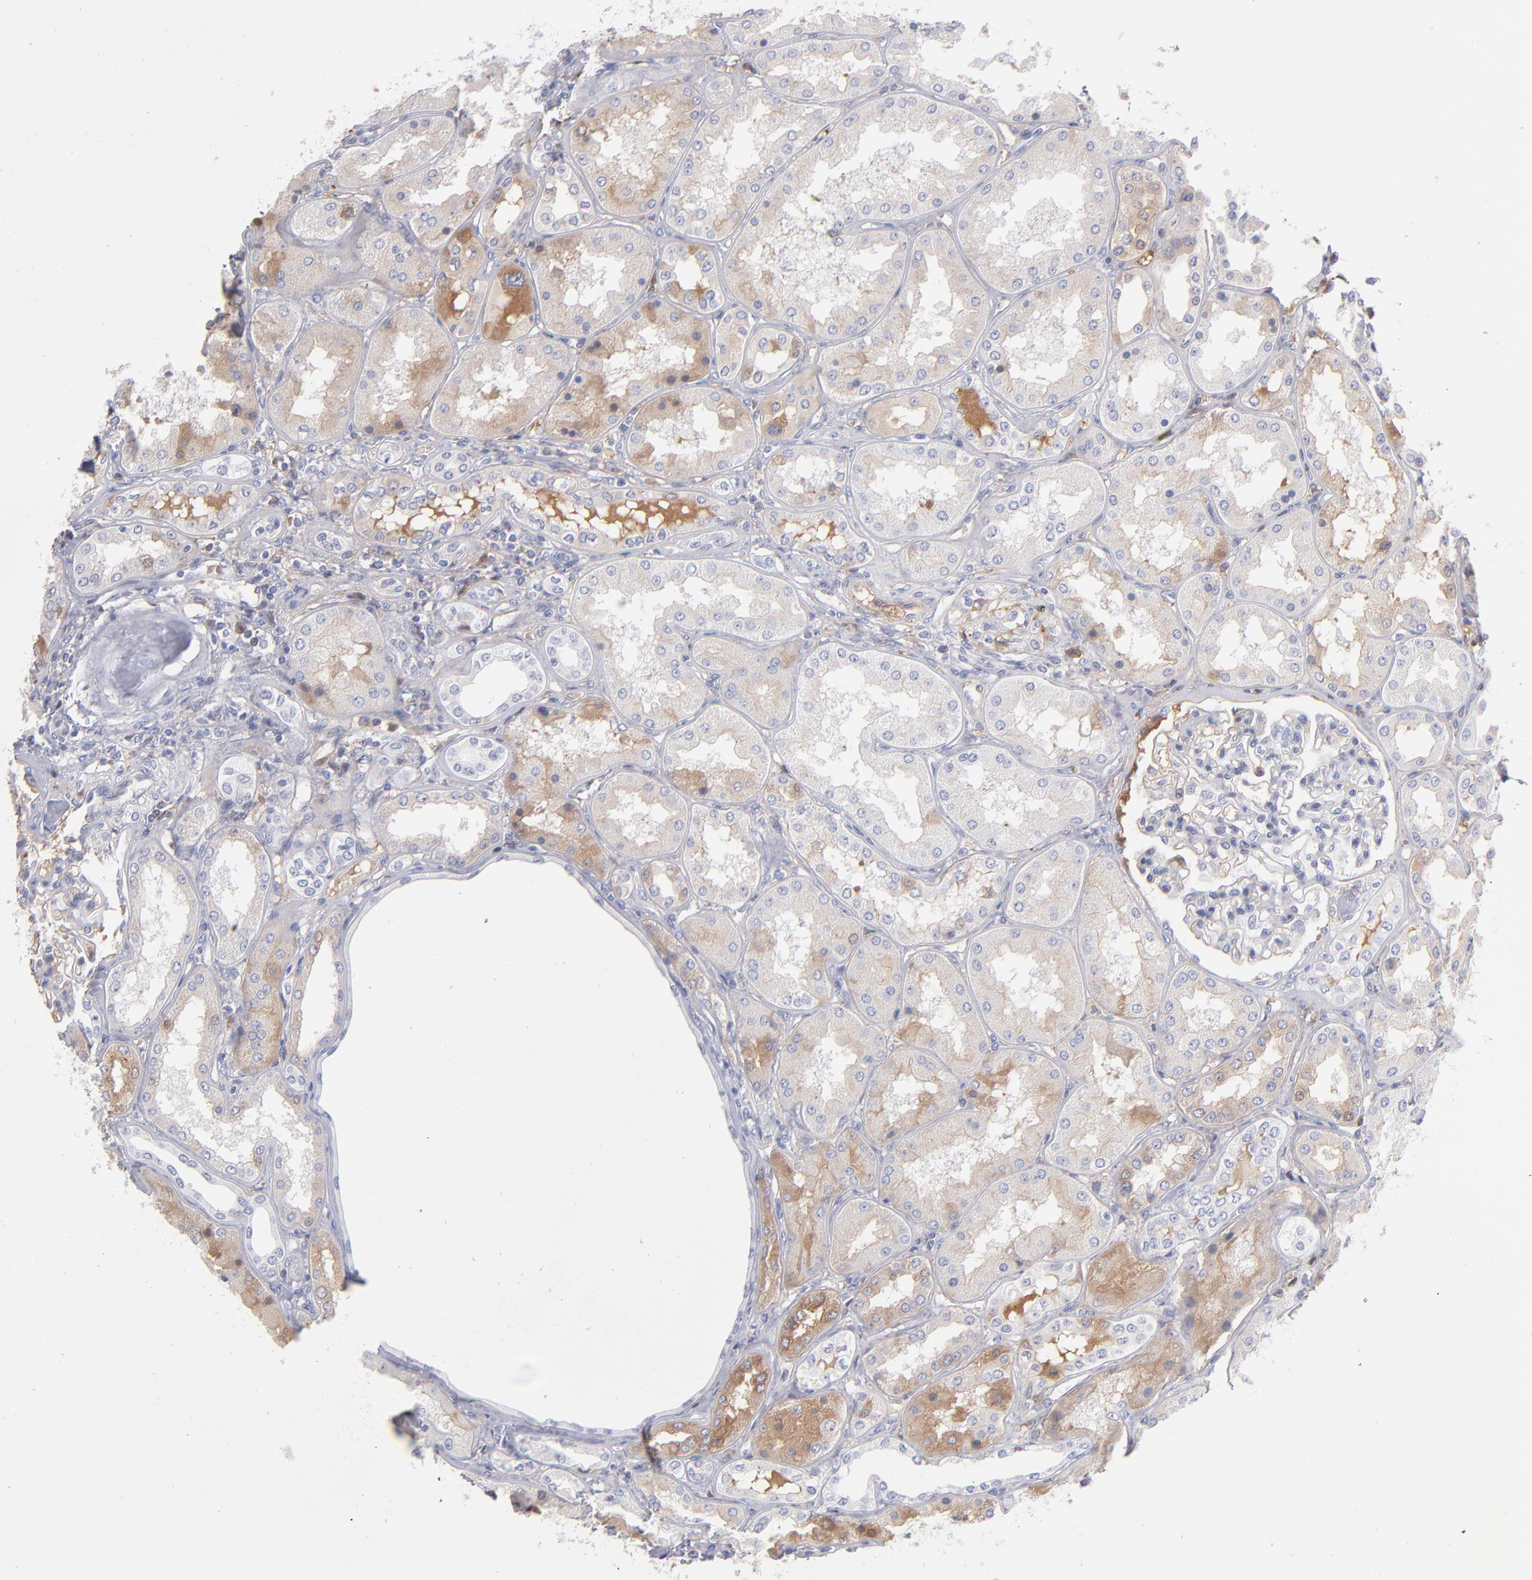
{"staining": {"intensity": "negative", "quantity": "none", "location": "none"}, "tissue": "kidney", "cell_type": "Cells in glomeruli", "image_type": "normal", "snomed": [{"axis": "morphology", "description": "Normal tissue, NOS"}, {"axis": "topography", "description": "Kidney"}], "caption": "Immunohistochemistry (IHC) photomicrograph of benign kidney: kidney stained with DAB (3,3'-diaminobenzidine) shows no significant protein staining in cells in glomeruli.", "gene": "HP", "patient": {"sex": "female", "age": 56}}